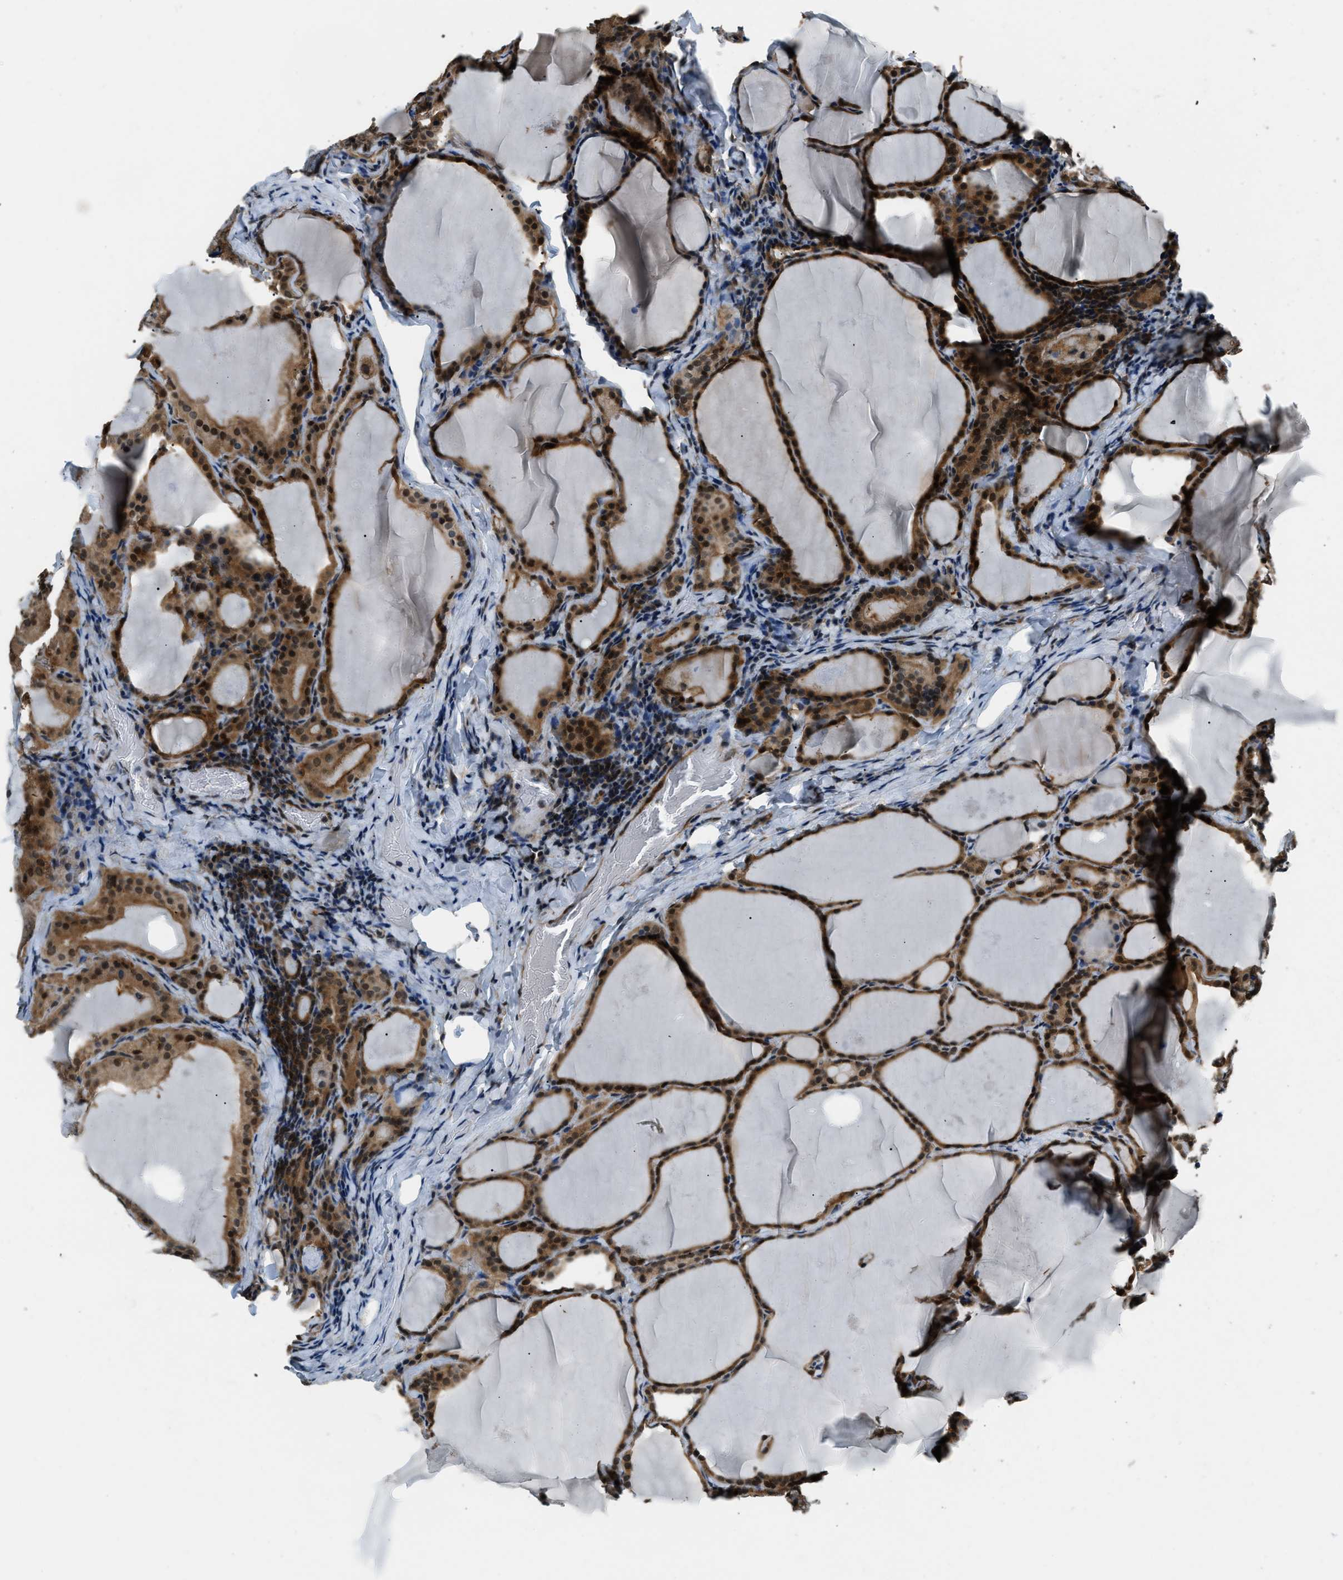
{"staining": {"intensity": "strong", "quantity": ">75%", "location": "cytoplasmic/membranous,nuclear"}, "tissue": "thyroid cancer", "cell_type": "Tumor cells", "image_type": "cancer", "snomed": [{"axis": "morphology", "description": "Papillary adenocarcinoma, NOS"}, {"axis": "topography", "description": "Thyroid gland"}], "caption": "A histopathology image showing strong cytoplasmic/membranous and nuclear staining in about >75% of tumor cells in thyroid papillary adenocarcinoma, as visualized by brown immunohistochemical staining.", "gene": "NUDCD3", "patient": {"sex": "female", "age": 42}}